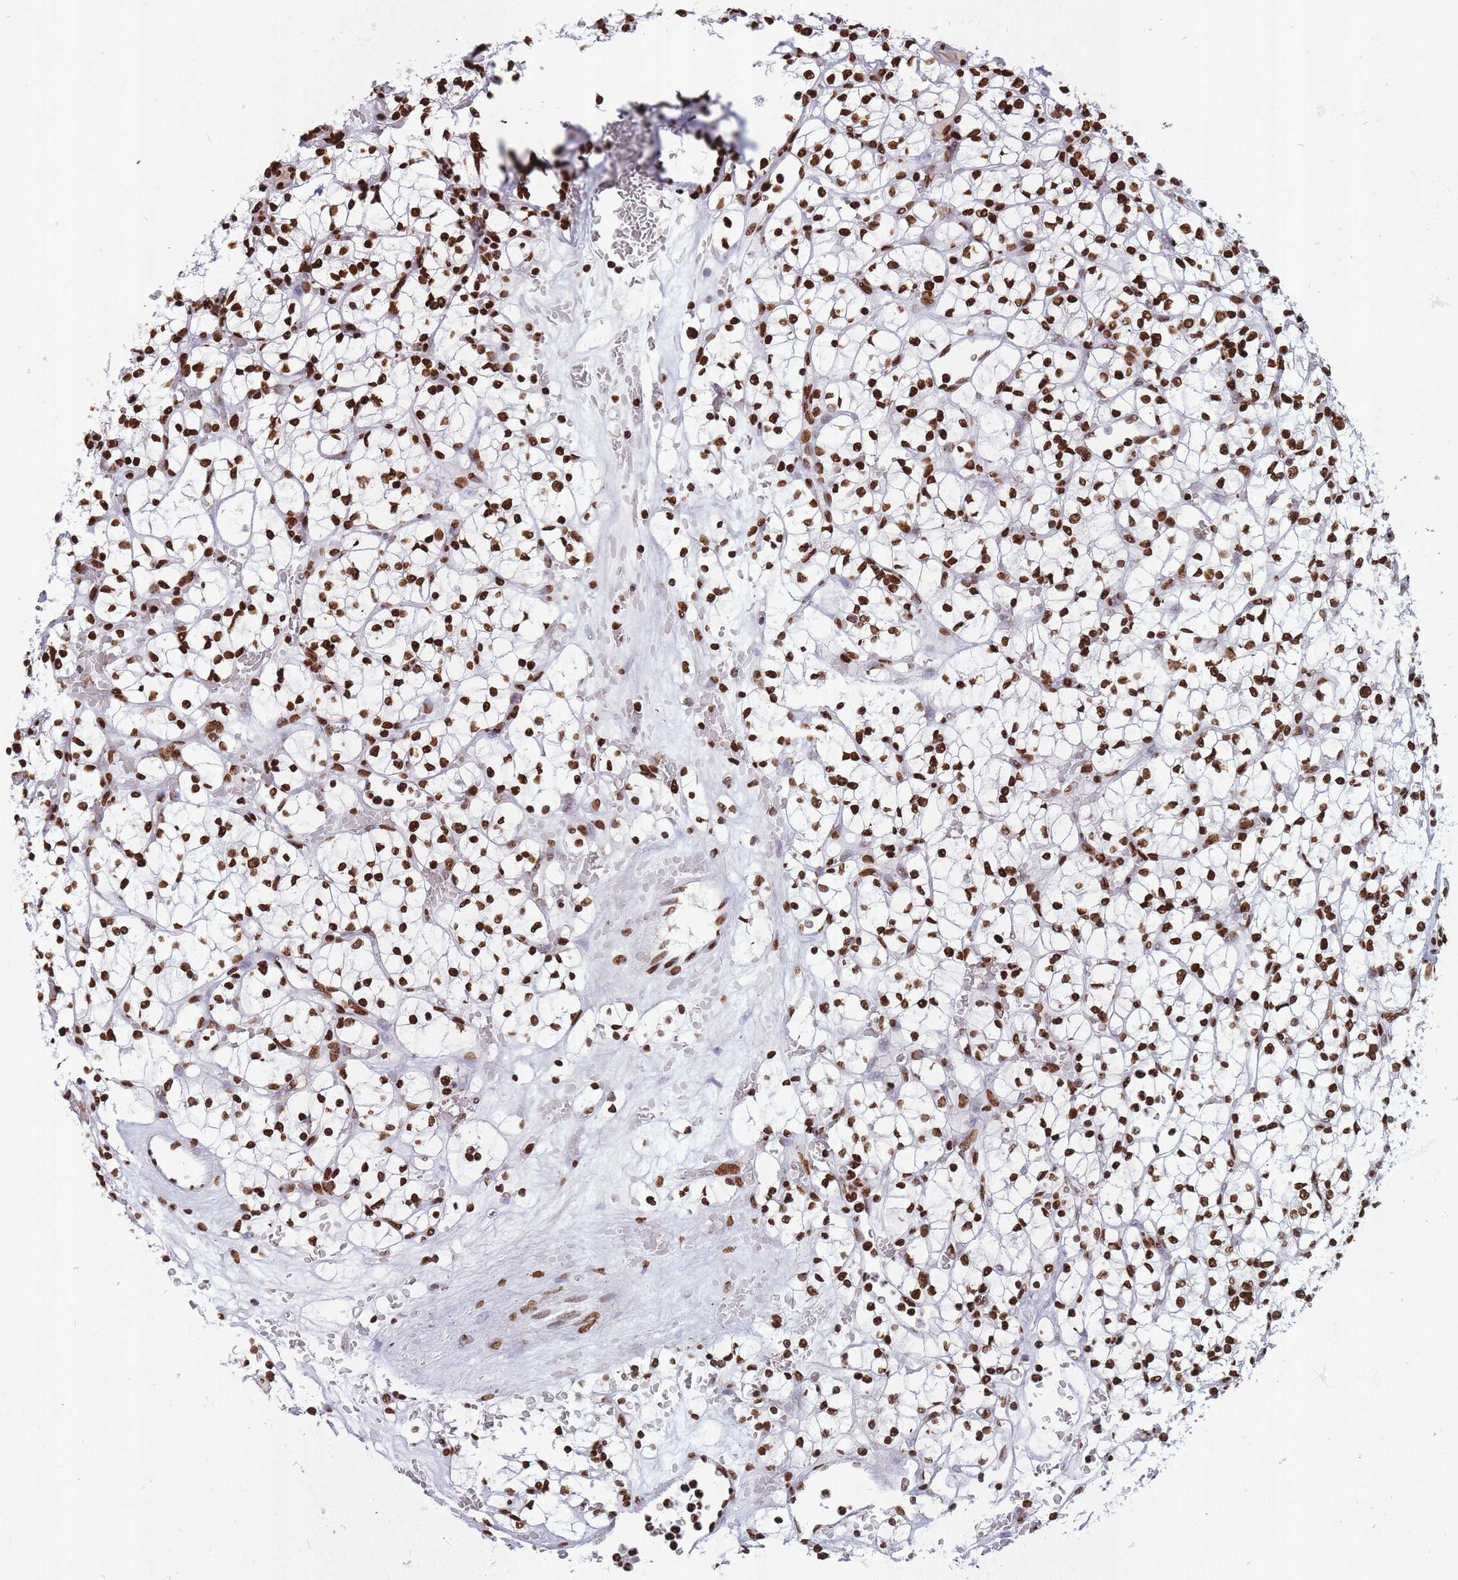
{"staining": {"intensity": "strong", "quantity": ">75%", "location": "nuclear"}, "tissue": "renal cancer", "cell_type": "Tumor cells", "image_type": "cancer", "snomed": [{"axis": "morphology", "description": "Adenocarcinoma, NOS"}, {"axis": "topography", "description": "Kidney"}], "caption": "Renal cancer (adenocarcinoma) tissue exhibits strong nuclear positivity in about >75% of tumor cells, visualized by immunohistochemistry.", "gene": "HNRNPUL1", "patient": {"sex": "female", "age": 64}}